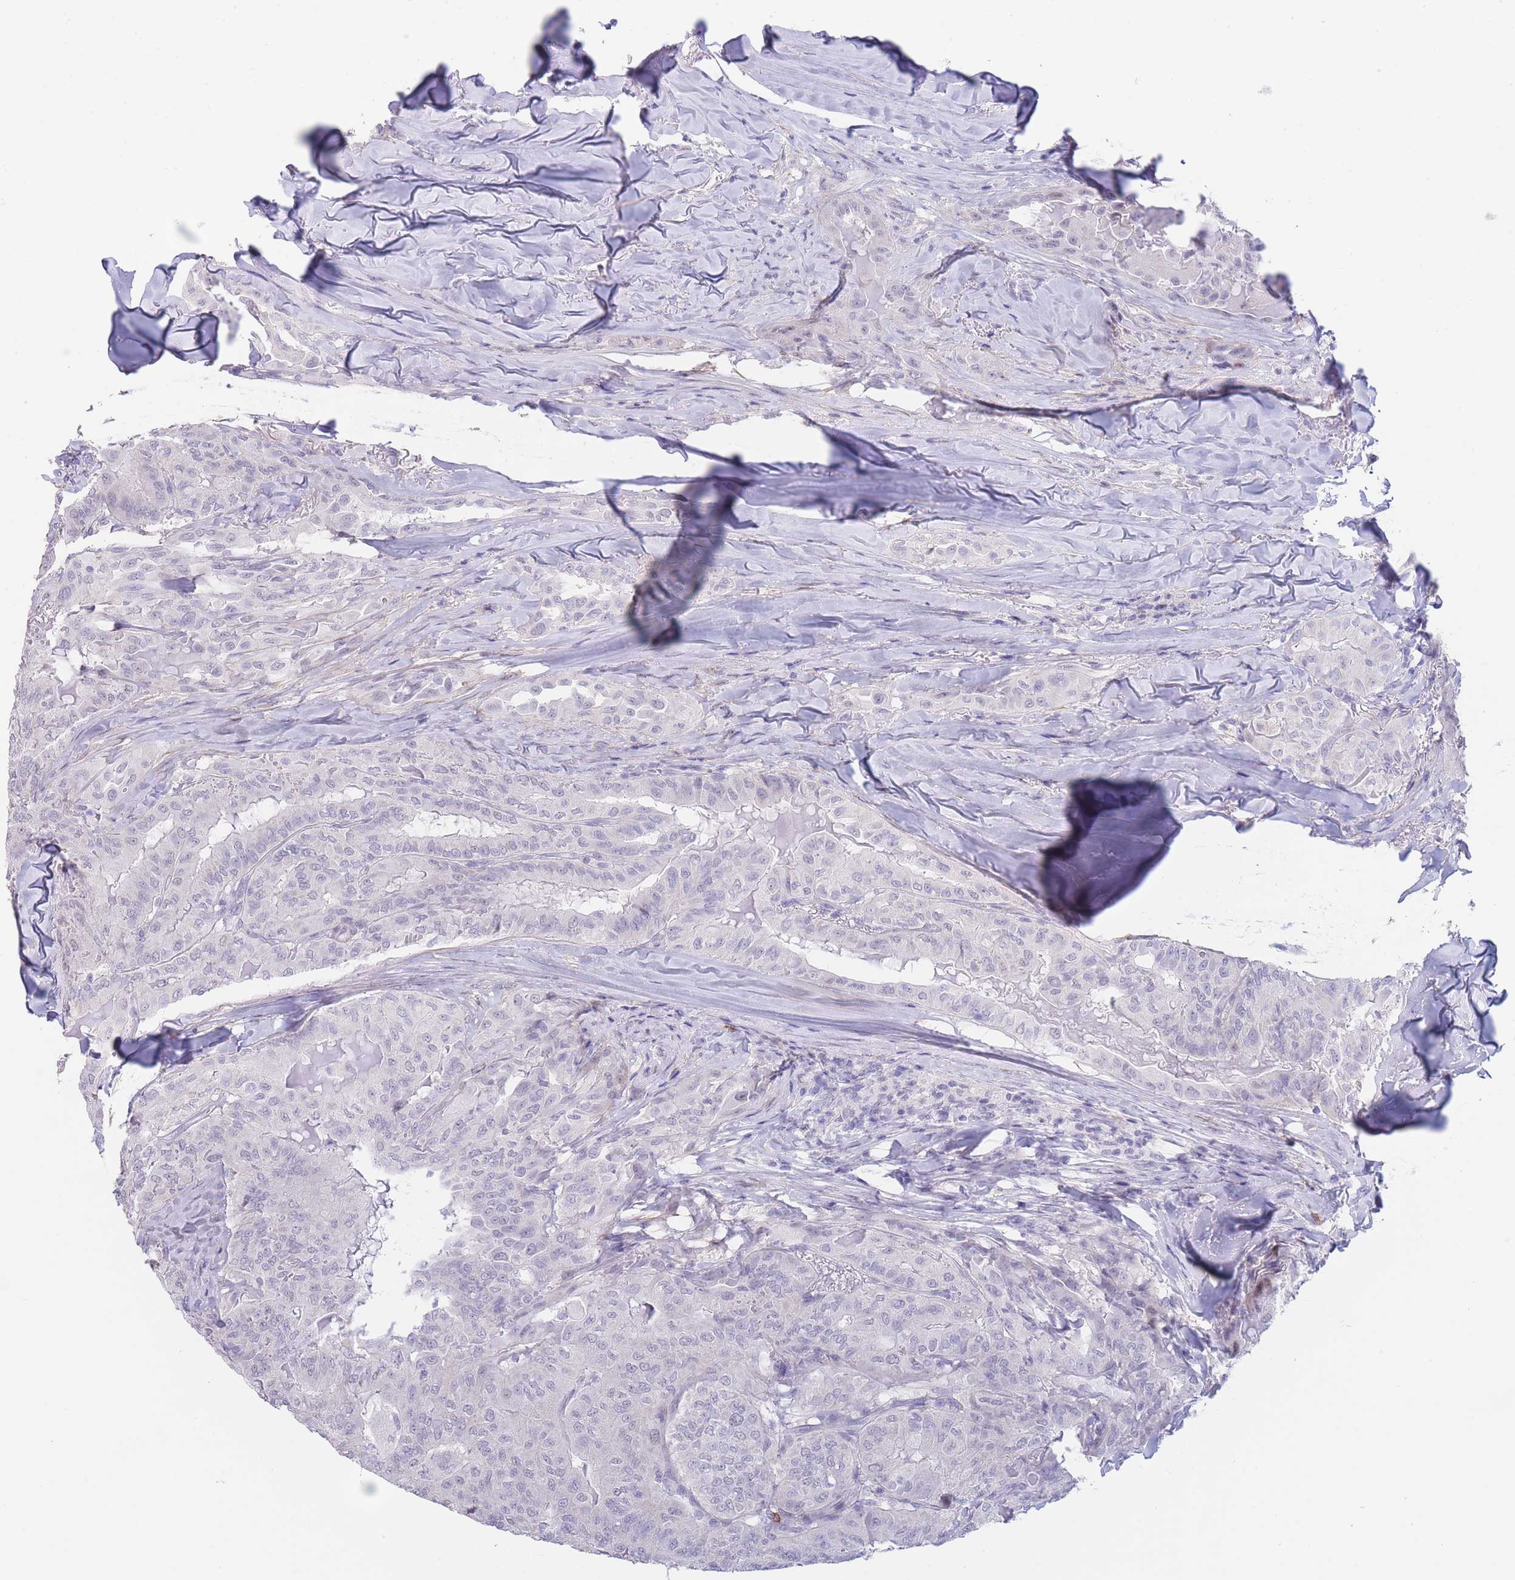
{"staining": {"intensity": "negative", "quantity": "none", "location": "none"}, "tissue": "thyroid cancer", "cell_type": "Tumor cells", "image_type": "cancer", "snomed": [{"axis": "morphology", "description": "Papillary adenocarcinoma, NOS"}, {"axis": "topography", "description": "Thyroid gland"}], "caption": "Human thyroid papillary adenocarcinoma stained for a protein using immunohistochemistry shows no positivity in tumor cells.", "gene": "ASAP3", "patient": {"sex": "female", "age": 68}}